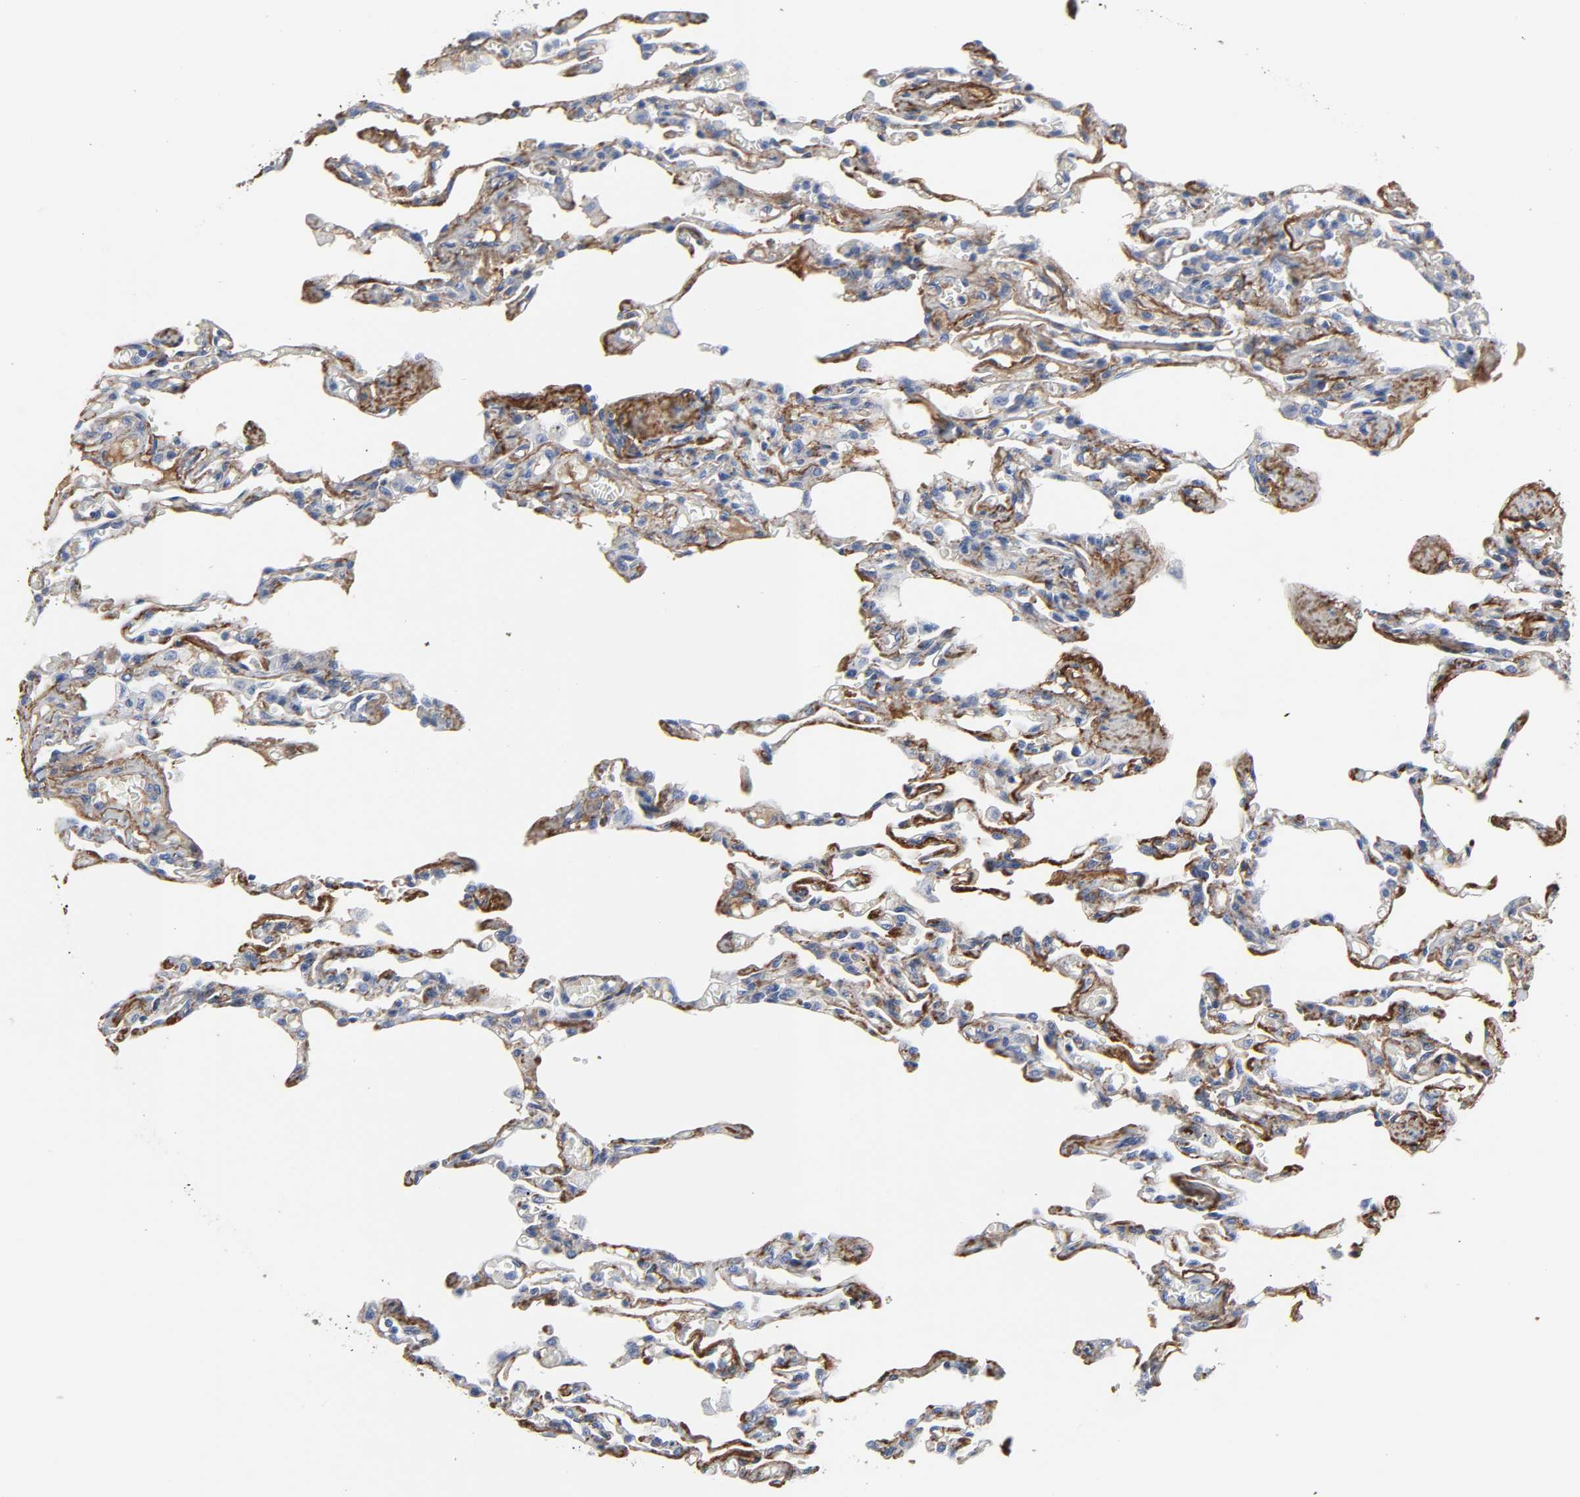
{"staining": {"intensity": "negative", "quantity": "none", "location": "none"}, "tissue": "lung", "cell_type": "Alveolar cells", "image_type": "normal", "snomed": [{"axis": "morphology", "description": "Normal tissue, NOS"}, {"axis": "topography", "description": "Lung"}], "caption": "High power microscopy photomicrograph of an IHC image of benign lung, revealing no significant positivity in alveolar cells. (DAB (3,3'-diaminobenzidine) immunohistochemistry (IHC), high magnification).", "gene": "FBLN1", "patient": {"sex": "male", "age": 21}}